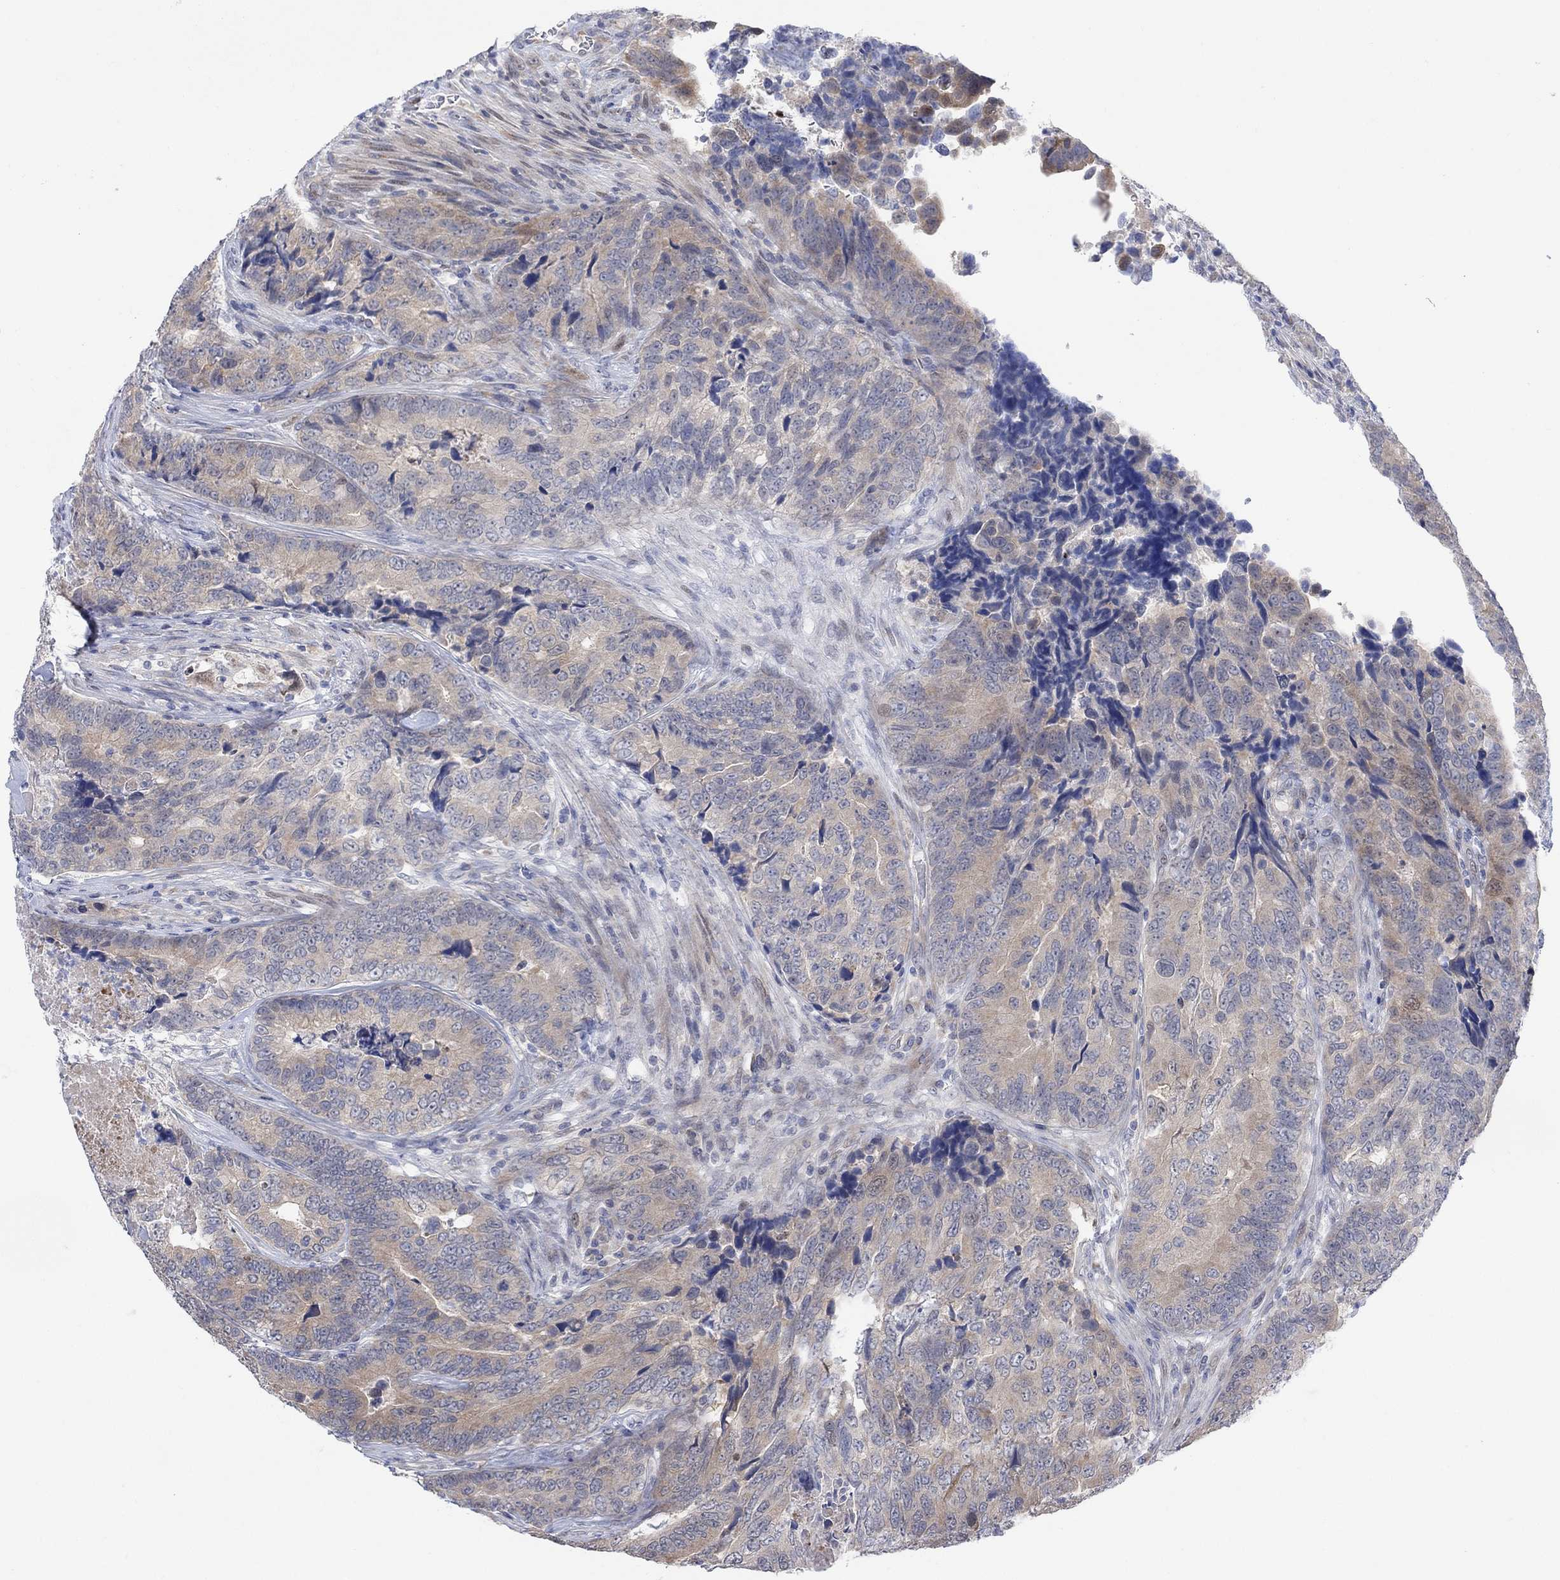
{"staining": {"intensity": "weak", "quantity": "25%-75%", "location": "cytoplasmic/membranous"}, "tissue": "colorectal cancer", "cell_type": "Tumor cells", "image_type": "cancer", "snomed": [{"axis": "morphology", "description": "Adenocarcinoma, NOS"}, {"axis": "topography", "description": "Colon"}], "caption": "High-magnification brightfield microscopy of colorectal cancer (adenocarcinoma) stained with DAB (3,3'-diaminobenzidine) (brown) and counterstained with hematoxylin (blue). tumor cells exhibit weak cytoplasmic/membranous expression is present in about25%-75% of cells. The staining was performed using DAB to visualize the protein expression in brown, while the nuclei were stained in blue with hematoxylin (Magnification: 20x).", "gene": "CNTF", "patient": {"sex": "female", "age": 72}}